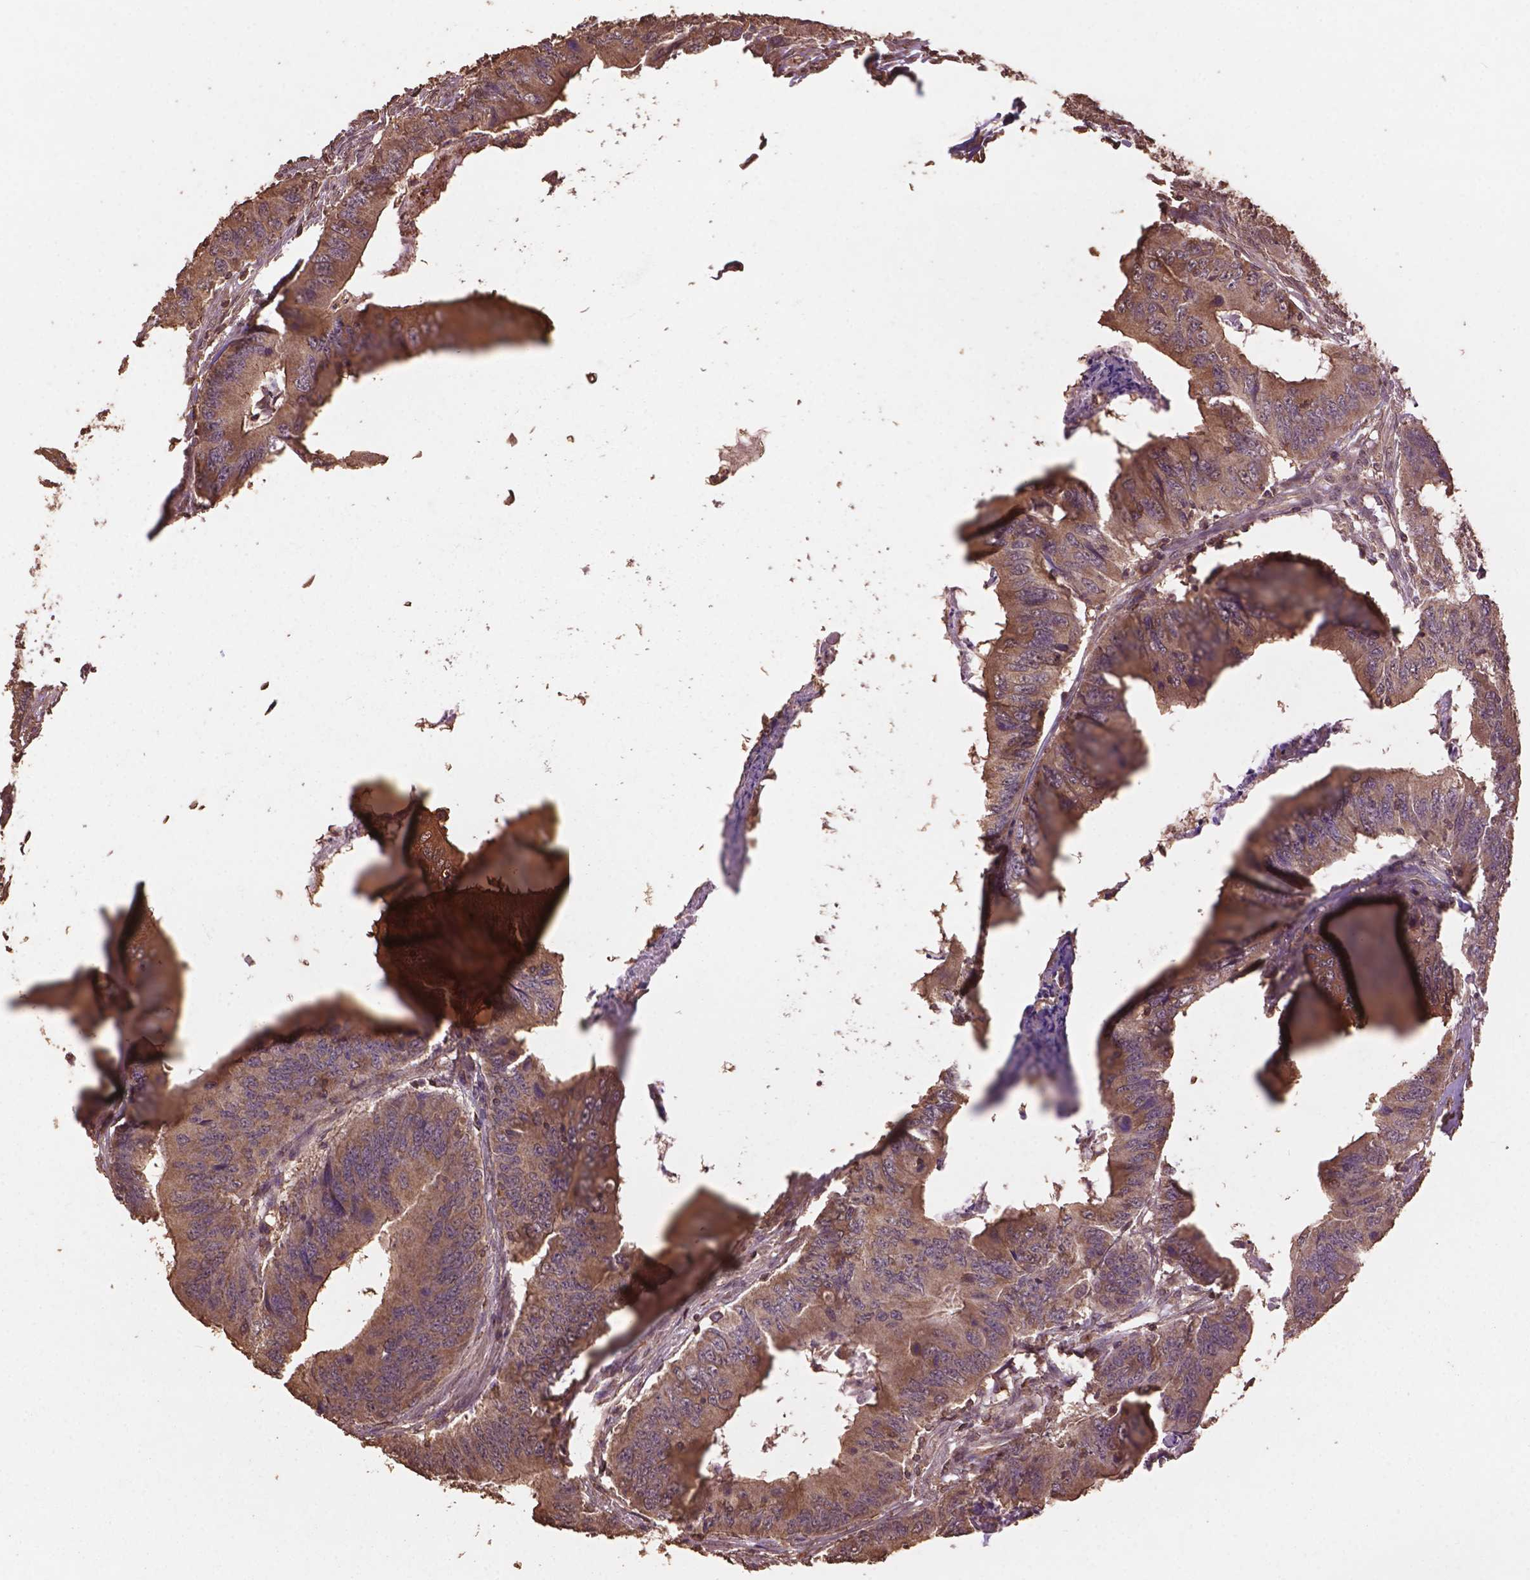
{"staining": {"intensity": "weak", "quantity": ">75%", "location": "cytoplasmic/membranous"}, "tissue": "colorectal cancer", "cell_type": "Tumor cells", "image_type": "cancer", "snomed": [{"axis": "morphology", "description": "Adenocarcinoma, NOS"}, {"axis": "topography", "description": "Colon"}], "caption": "Colorectal cancer (adenocarcinoma) stained with immunohistochemistry (IHC) reveals weak cytoplasmic/membranous positivity in about >75% of tumor cells.", "gene": "BABAM1", "patient": {"sex": "male", "age": 53}}